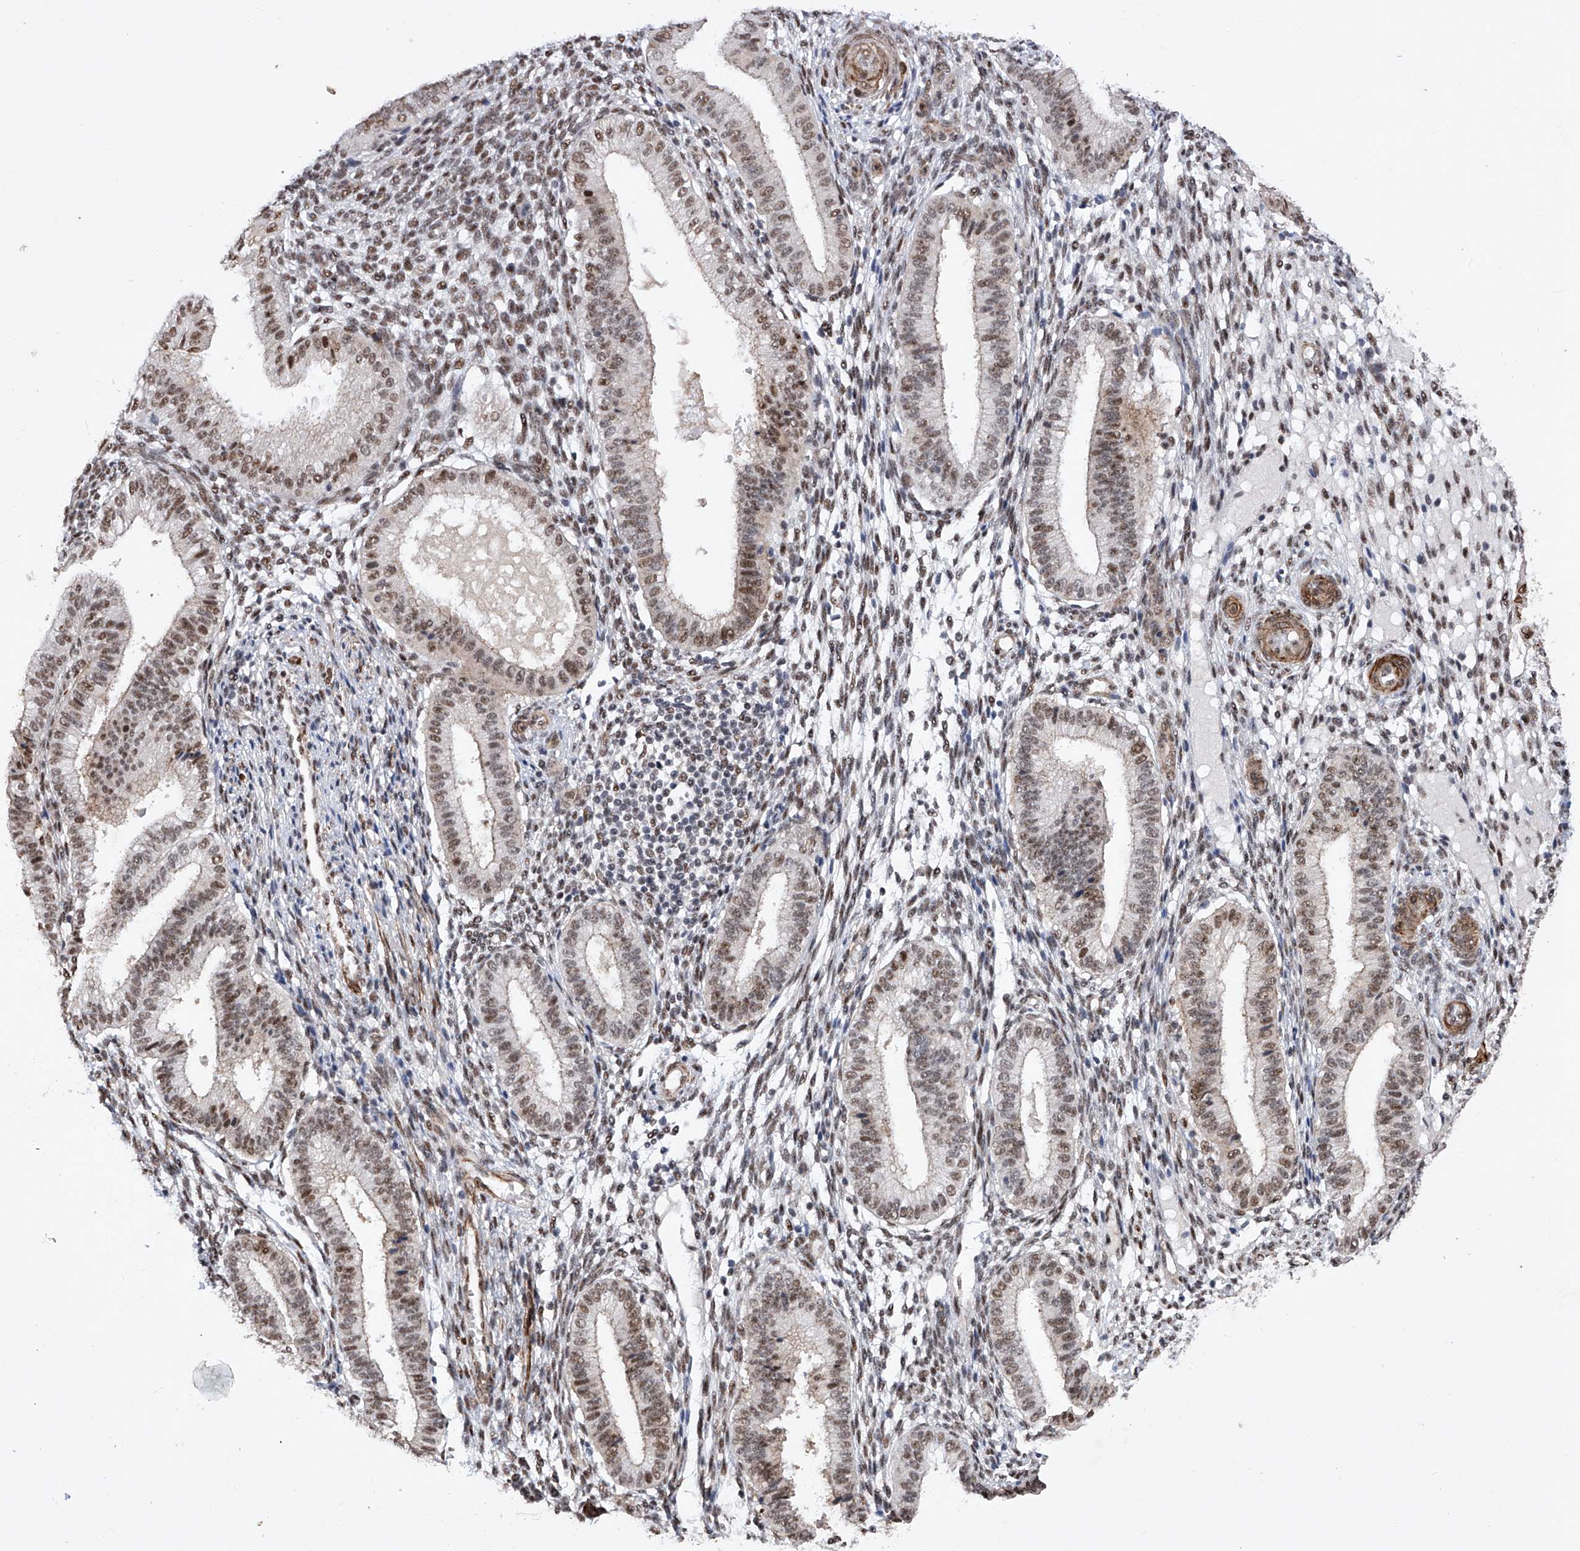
{"staining": {"intensity": "moderate", "quantity": "<25%", "location": "nuclear"}, "tissue": "endometrium", "cell_type": "Cells in endometrial stroma", "image_type": "normal", "snomed": [{"axis": "morphology", "description": "Normal tissue, NOS"}, {"axis": "topography", "description": "Endometrium"}], "caption": "A photomicrograph of human endometrium stained for a protein shows moderate nuclear brown staining in cells in endometrial stroma. (brown staining indicates protein expression, while blue staining denotes nuclei).", "gene": "NFATC4", "patient": {"sex": "female", "age": 39}}